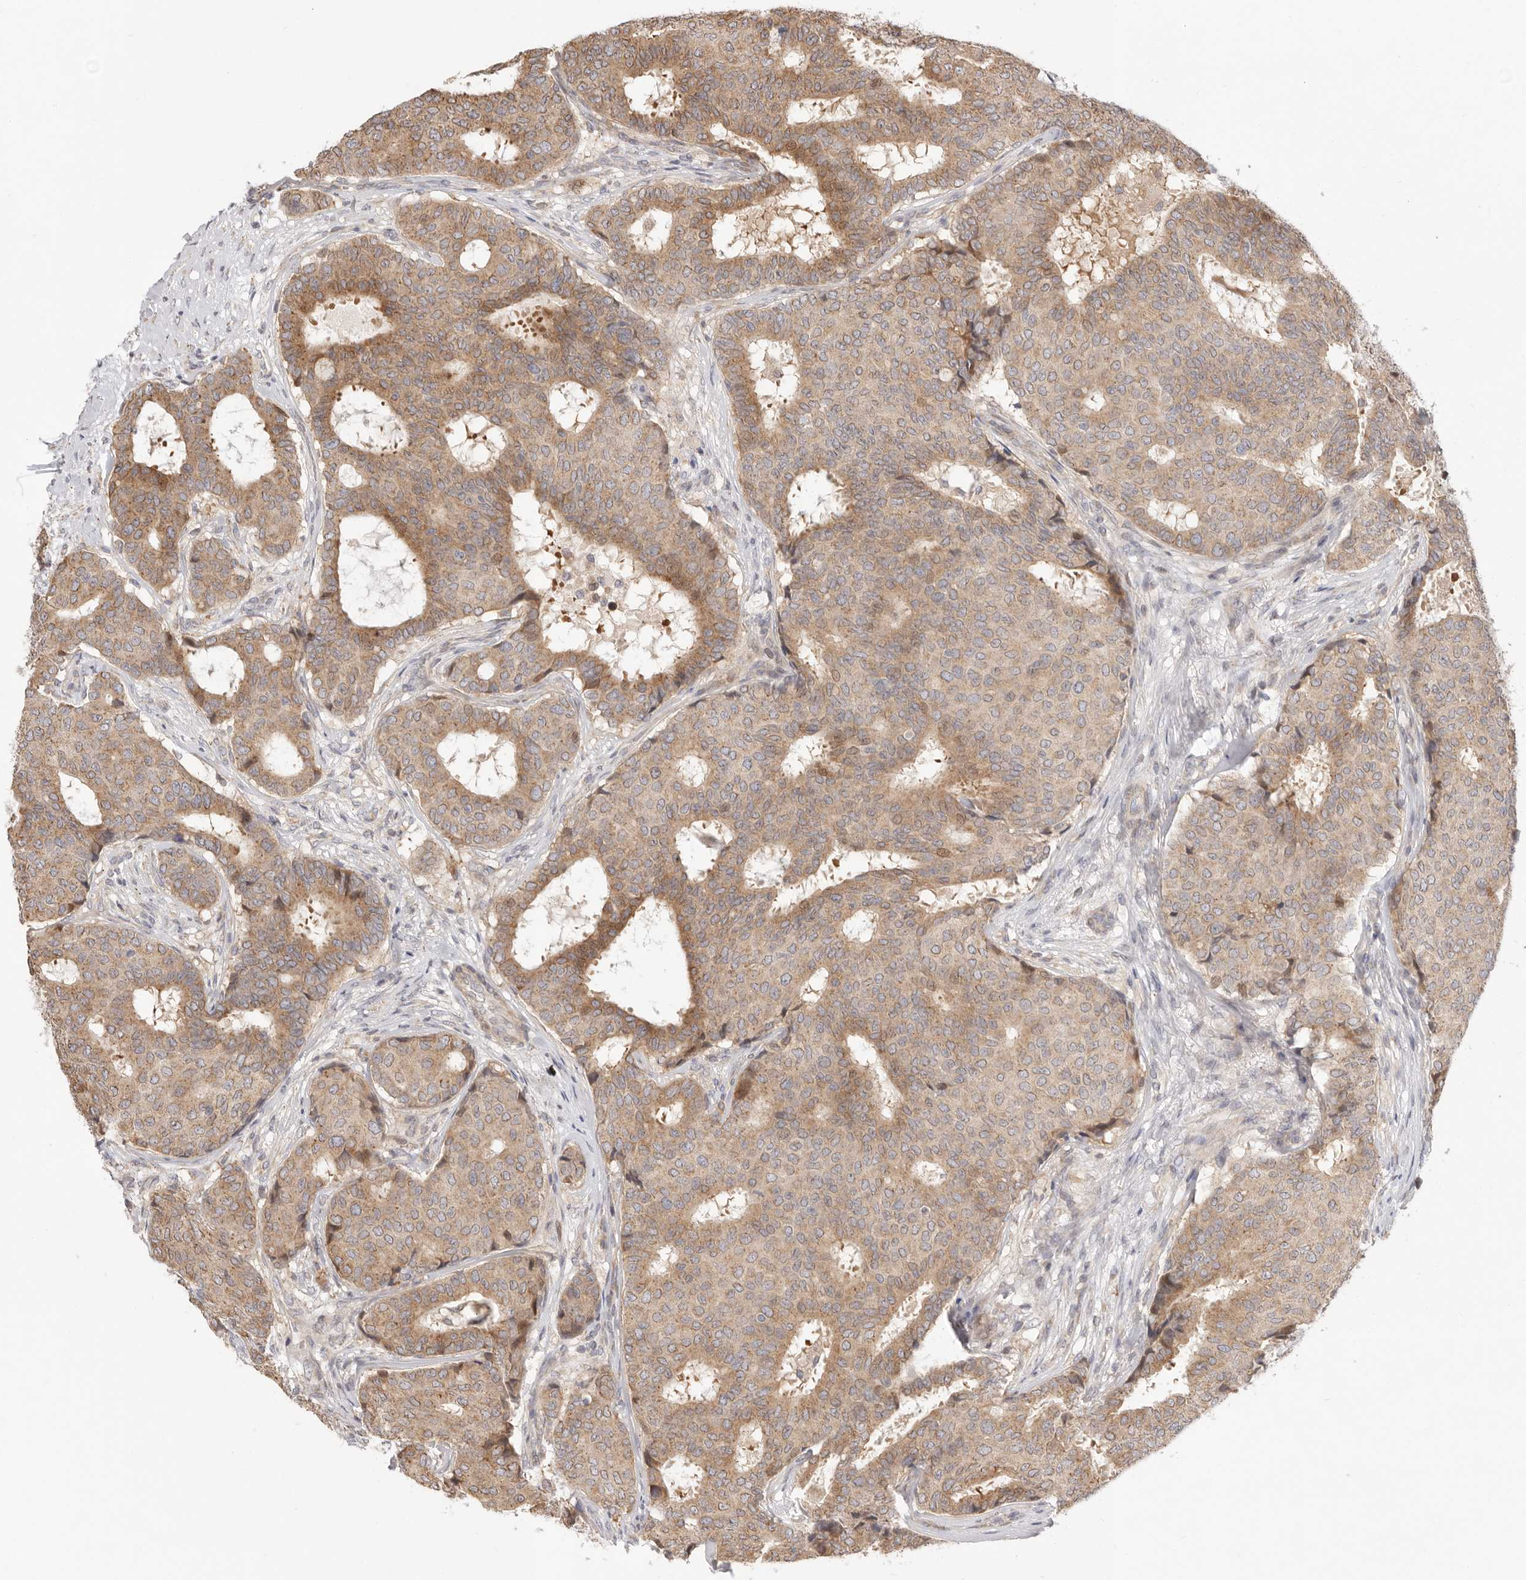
{"staining": {"intensity": "moderate", "quantity": ">75%", "location": "cytoplasmic/membranous"}, "tissue": "breast cancer", "cell_type": "Tumor cells", "image_type": "cancer", "snomed": [{"axis": "morphology", "description": "Duct carcinoma"}, {"axis": "topography", "description": "Breast"}], "caption": "Moderate cytoplasmic/membranous protein expression is present in about >75% of tumor cells in breast invasive ductal carcinoma.", "gene": "USH1C", "patient": {"sex": "female", "age": 75}}